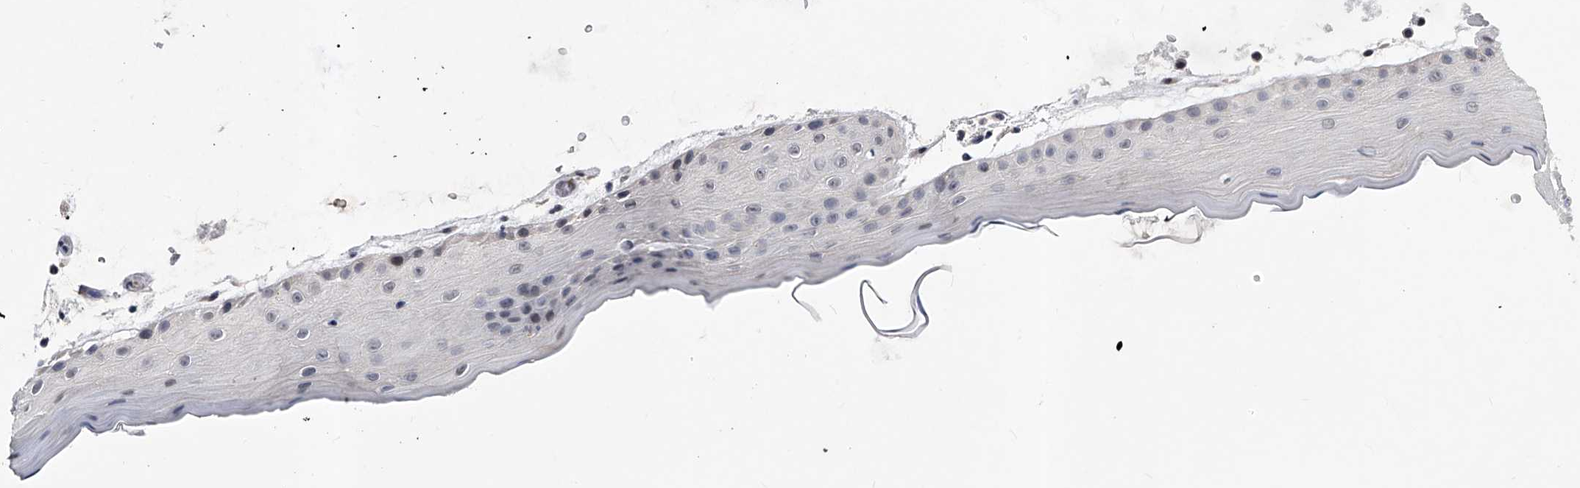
{"staining": {"intensity": "moderate", "quantity": "25%-75%", "location": "nuclear"}, "tissue": "oral mucosa", "cell_type": "Squamous epithelial cells", "image_type": "normal", "snomed": [{"axis": "morphology", "description": "Normal tissue, NOS"}, {"axis": "topography", "description": "Oral tissue"}], "caption": "Immunohistochemistry (IHC) staining of unremarkable oral mucosa, which shows medium levels of moderate nuclear positivity in approximately 25%-75% of squamous epithelial cells indicating moderate nuclear protein positivity. The staining was performed using DAB (3,3'-diaminobenzidine) (brown) for protein detection and nuclei were counterstained in hematoxylin (blue).", "gene": "TESK2", "patient": {"sex": "male", "age": 13}}